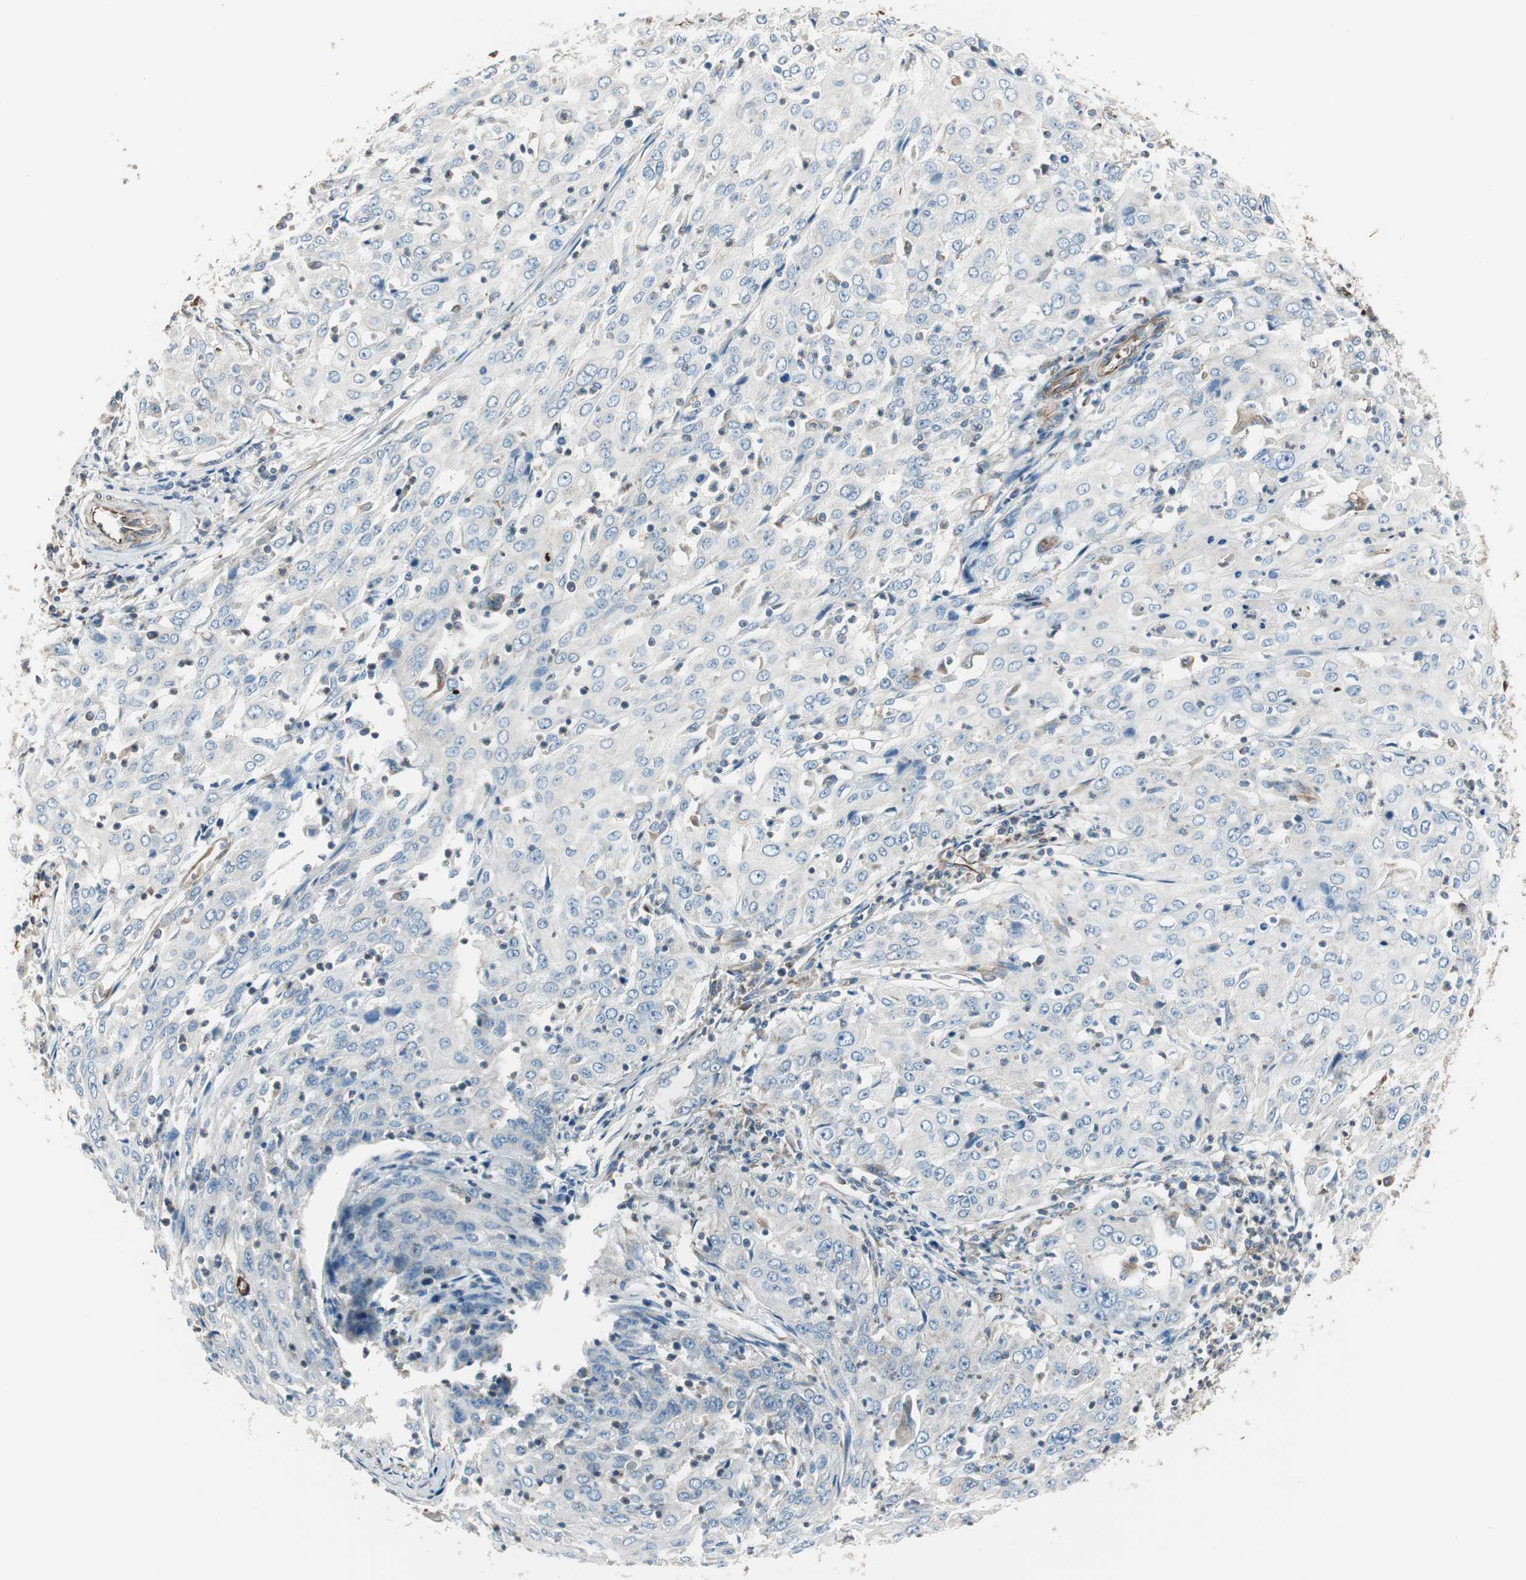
{"staining": {"intensity": "negative", "quantity": "none", "location": "none"}, "tissue": "cervical cancer", "cell_type": "Tumor cells", "image_type": "cancer", "snomed": [{"axis": "morphology", "description": "Squamous cell carcinoma, NOS"}, {"axis": "topography", "description": "Cervix"}], "caption": "A micrograph of cervical squamous cell carcinoma stained for a protein displays no brown staining in tumor cells.", "gene": "SRCIN1", "patient": {"sex": "female", "age": 39}}